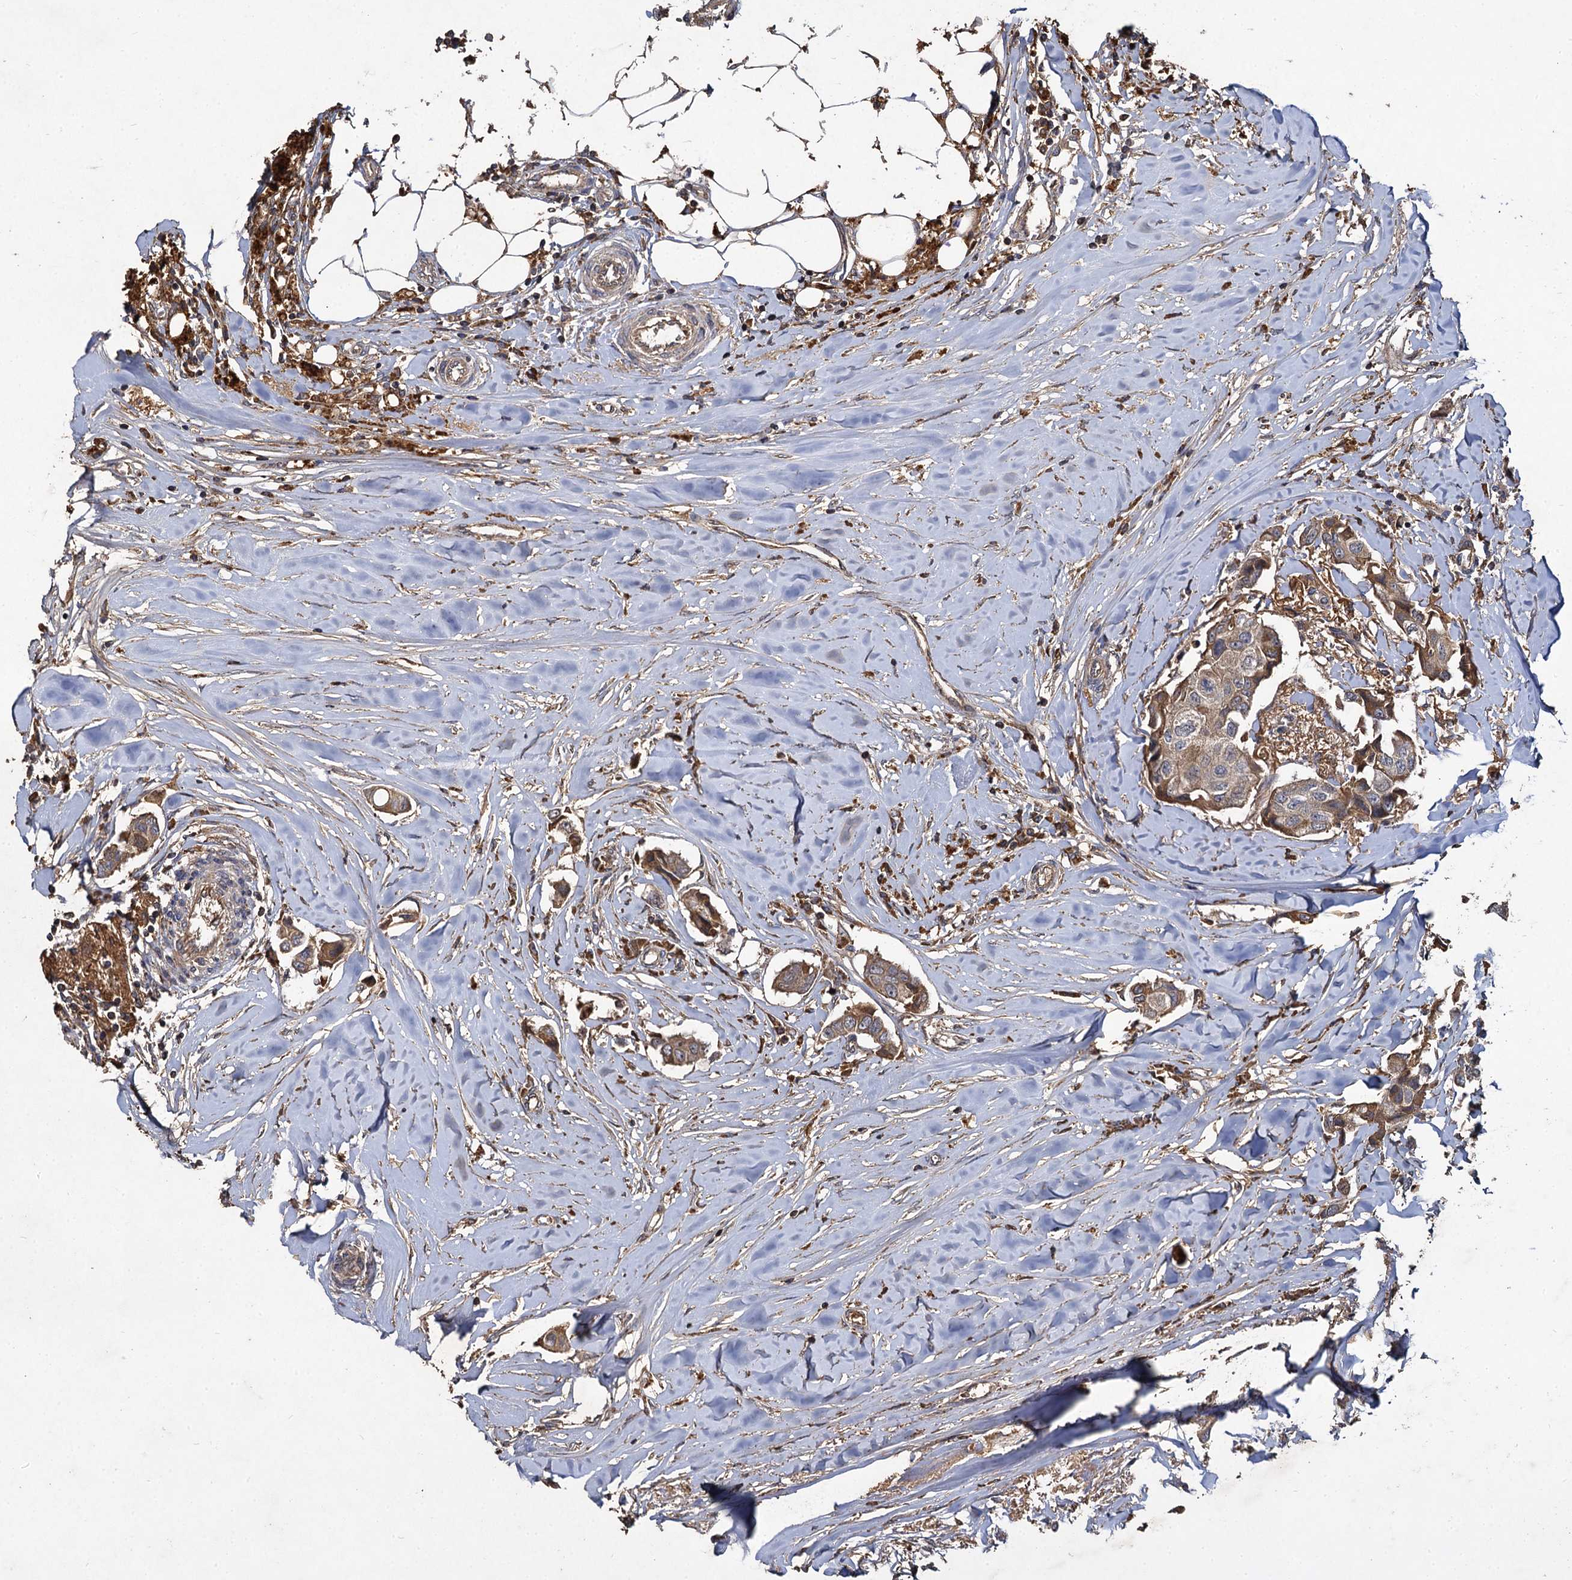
{"staining": {"intensity": "moderate", "quantity": ">75%", "location": "cytoplasmic/membranous"}, "tissue": "breast cancer", "cell_type": "Tumor cells", "image_type": "cancer", "snomed": [{"axis": "morphology", "description": "Duct carcinoma"}, {"axis": "topography", "description": "Breast"}], "caption": "Protein expression analysis of human breast cancer reveals moderate cytoplasmic/membranous positivity in approximately >75% of tumor cells.", "gene": "GCLC", "patient": {"sex": "female", "age": 80}}